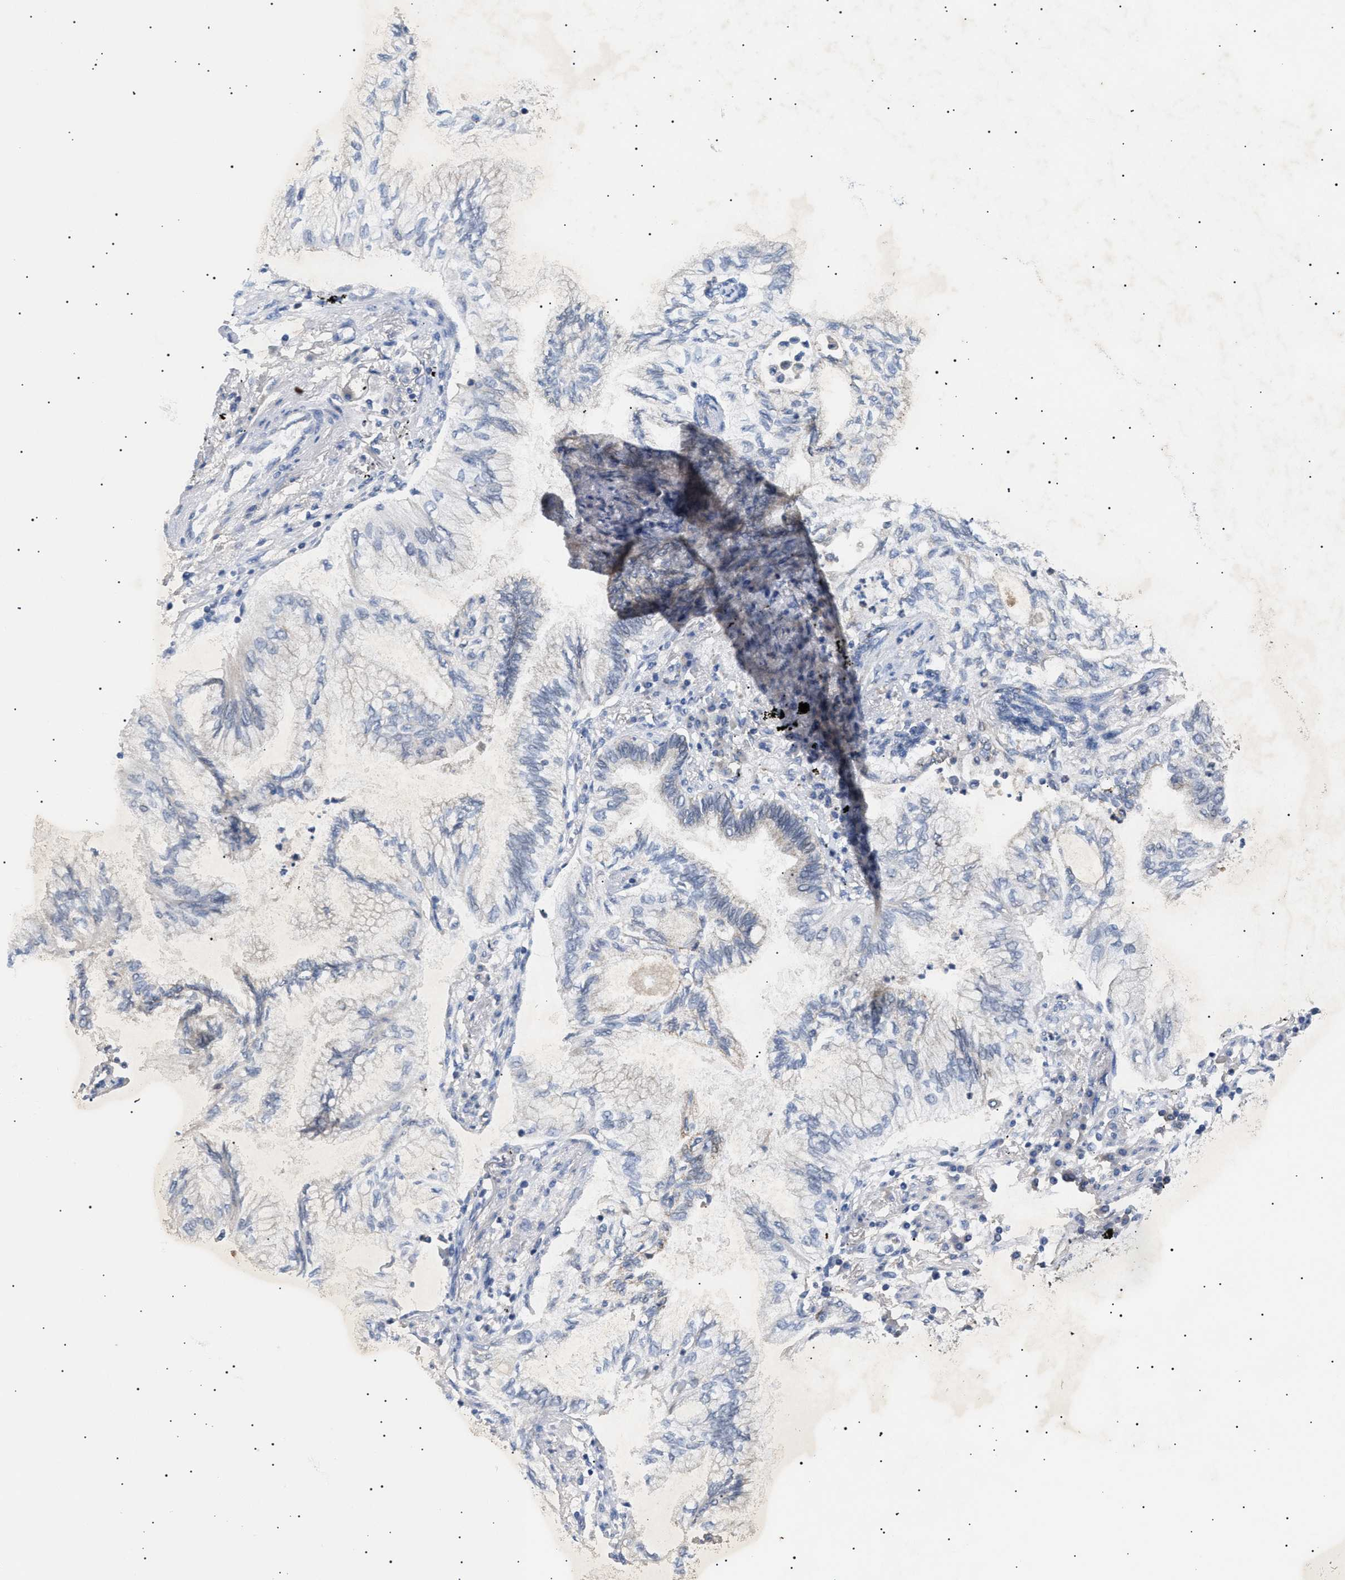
{"staining": {"intensity": "negative", "quantity": "none", "location": "none"}, "tissue": "lung cancer", "cell_type": "Tumor cells", "image_type": "cancer", "snomed": [{"axis": "morphology", "description": "Normal tissue, NOS"}, {"axis": "morphology", "description": "Adenocarcinoma, NOS"}, {"axis": "topography", "description": "Bronchus"}, {"axis": "topography", "description": "Lung"}], "caption": "High power microscopy micrograph of an immunohistochemistry (IHC) image of adenocarcinoma (lung), revealing no significant positivity in tumor cells.", "gene": "SIRT5", "patient": {"sex": "female", "age": 70}}